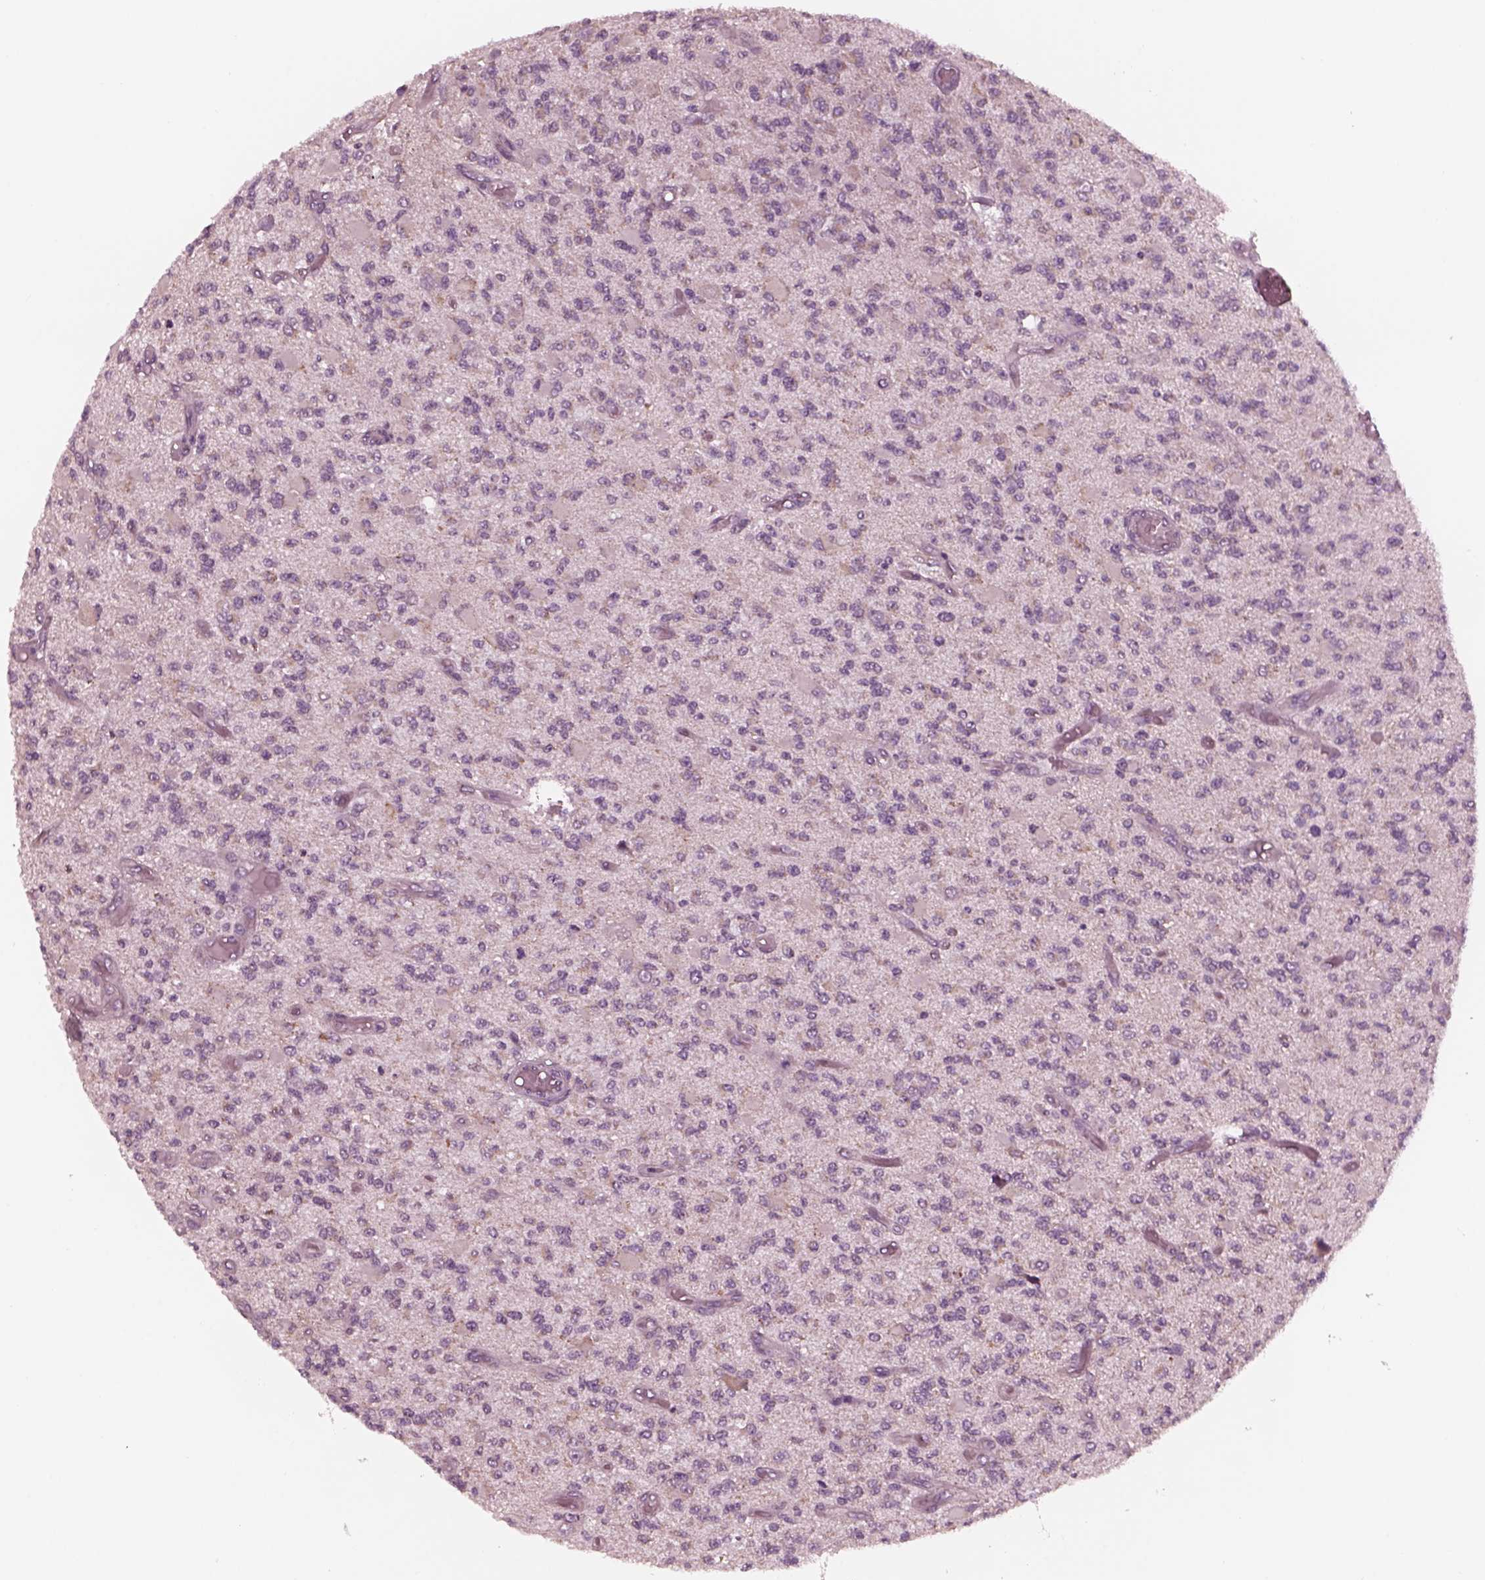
{"staining": {"intensity": "negative", "quantity": "none", "location": "none"}, "tissue": "glioma", "cell_type": "Tumor cells", "image_type": "cancer", "snomed": [{"axis": "morphology", "description": "Glioma, malignant, High grade"}, {"axis": "topography", "description": "Brain"}], "caption": "The IHC image has no significant positivity in tumor cells of high-grade glioma (malignant) tissue.", "gene": "CELSR3", "patient": {"sex": "female", "age": 63}}